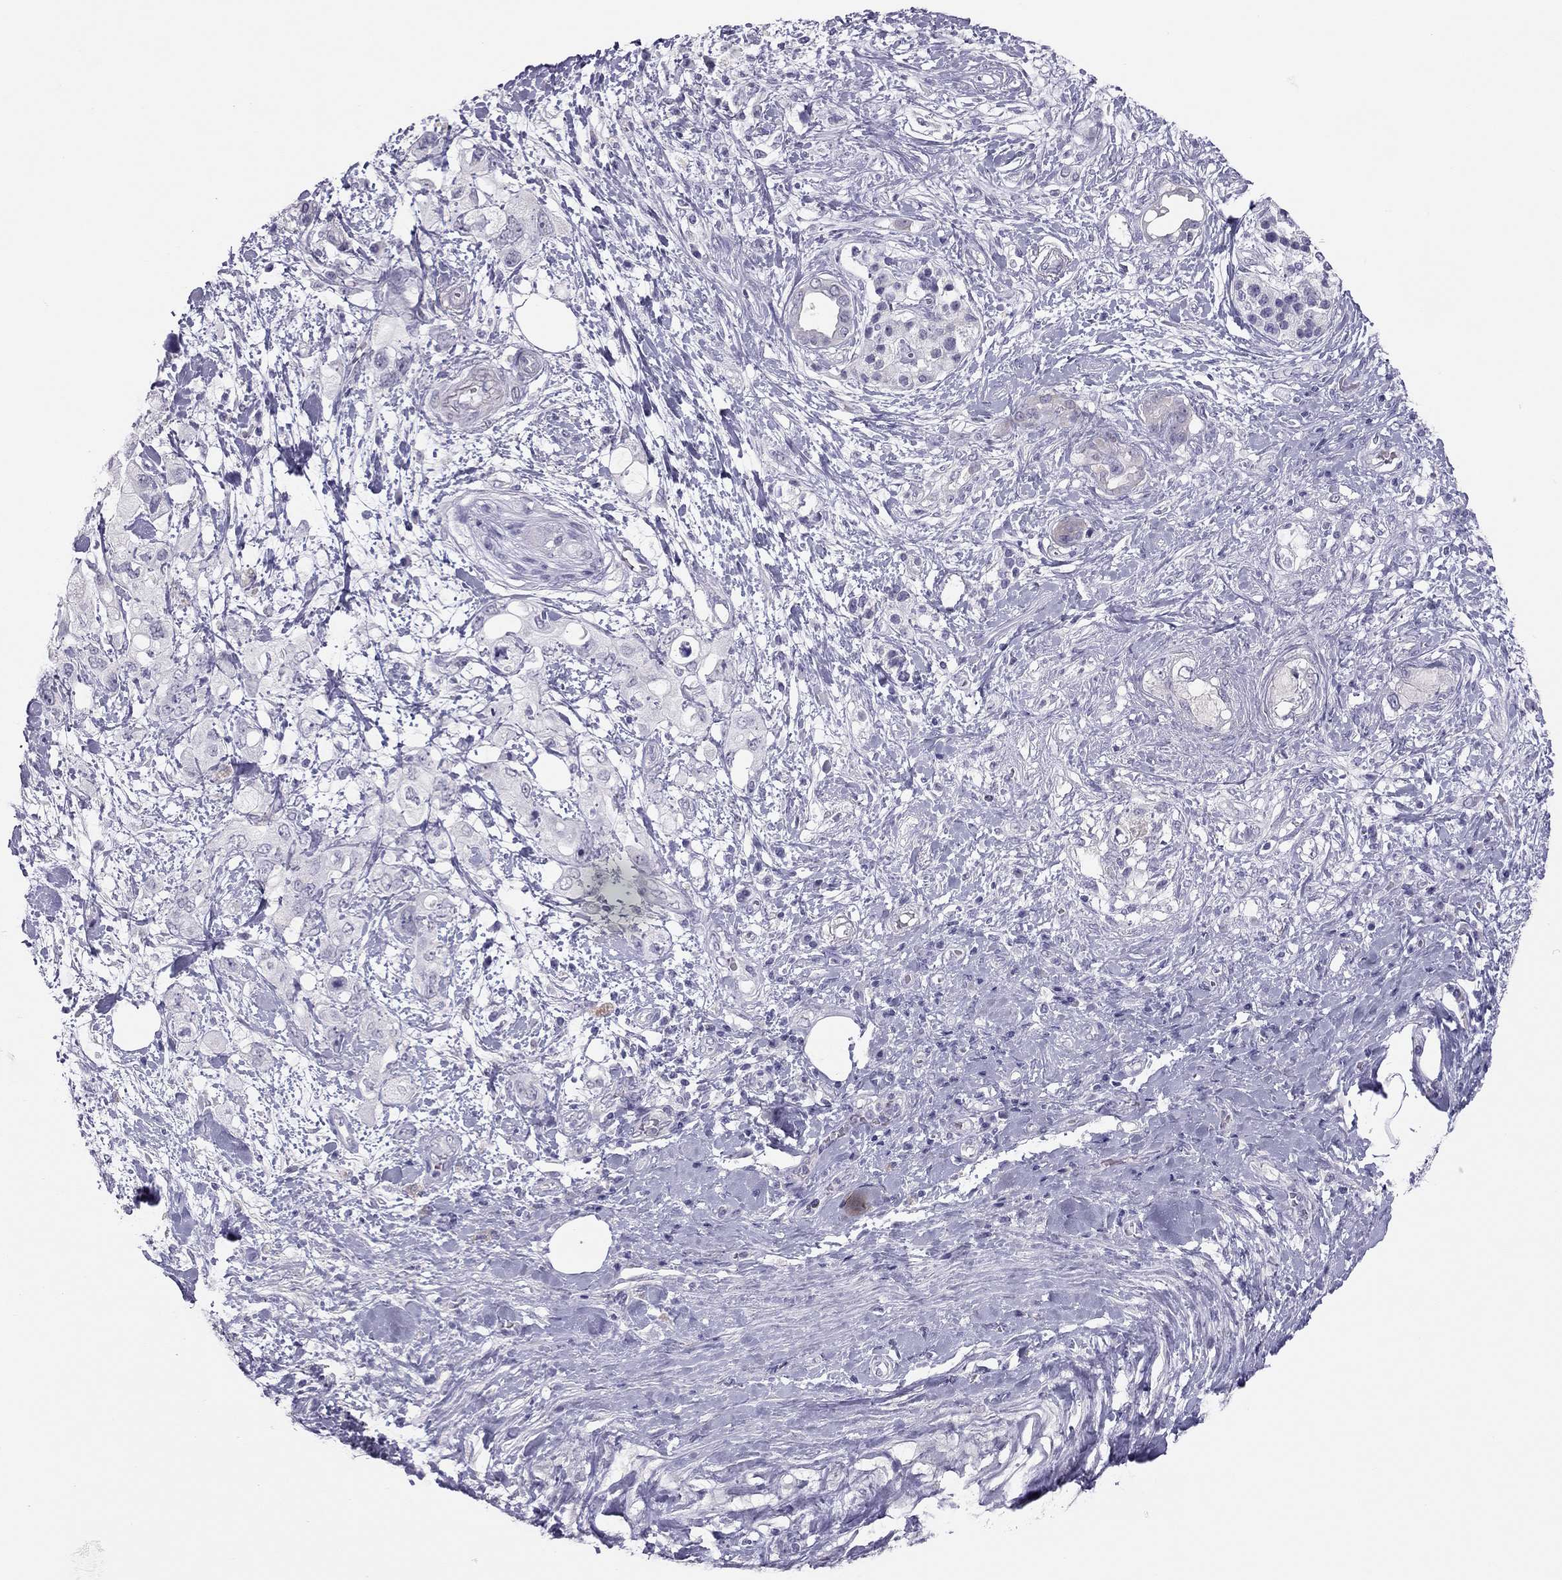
{"staining": {"intensity": "negative", "quantity": "none", "location": "none"}, "tissue": "pancreatic cancer", "cell_type": "Tumor cells", "image_type": "cancer", "snomed": [{"axis": "morphology", "description": "Adenocarcinoma, NOS"}, {"axis": "topography", "description": "Pancreas"}], "caption": "Immunohistochemical staining of human pancreatic cancer (adenocarcinoma) exhibits no significant staining in tumor cells.", "gene": "SPATA12", "patient": {"sex": "female", "age": 56}}